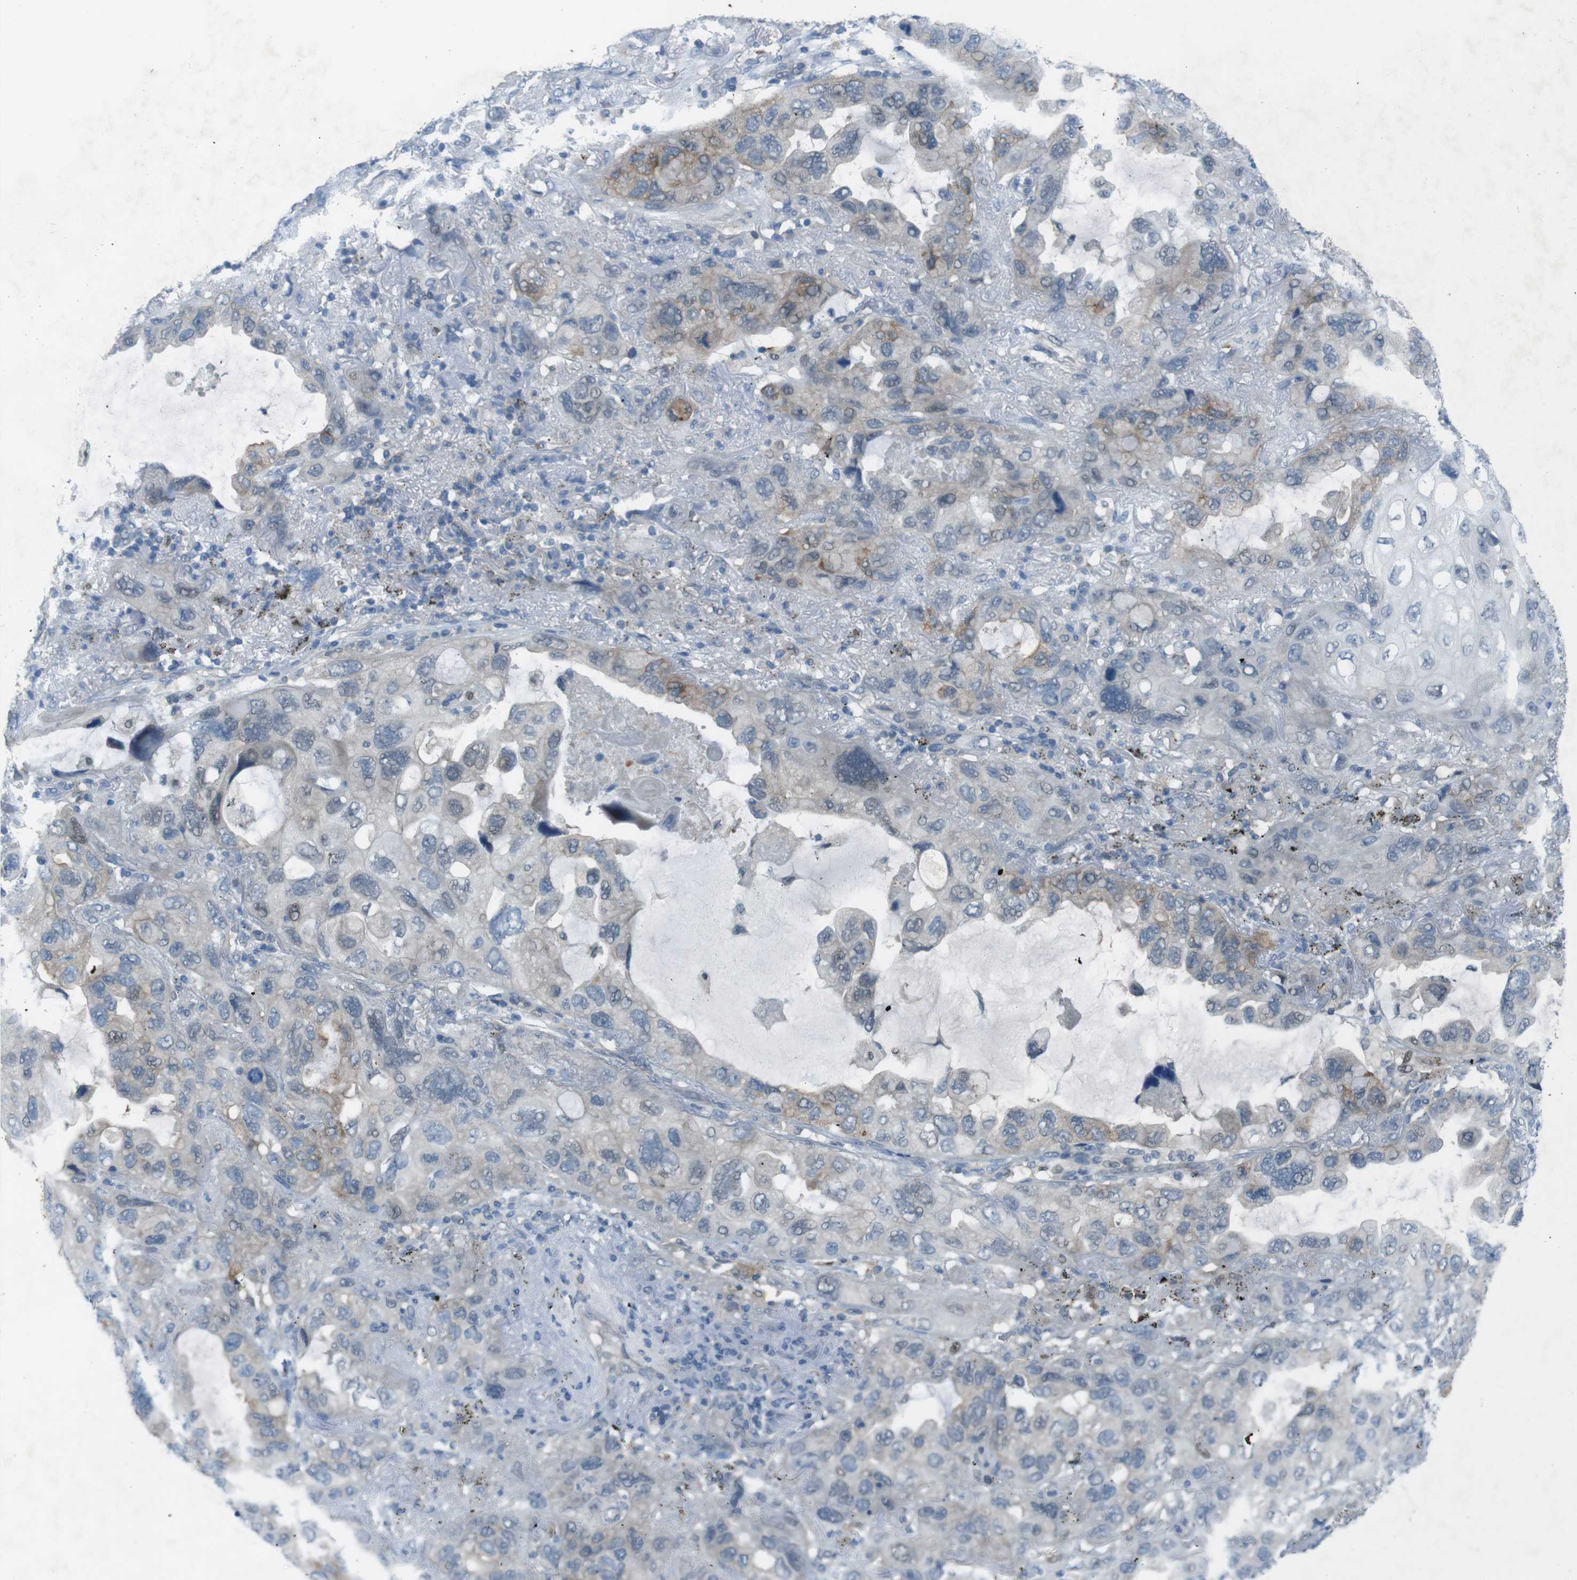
{"staining": {"intensity": "weak", "quantity": "<25%", "location": "cytoplasmic/membranous"}, "tissue": "lung cancer", "cell_type": "Tumor cells", "image_type": "cancer", "snomed": [{"axis": "morphology", "description": "Squamous cell carcinoma, NOS"}, {"axis": "topography", "description": "Lung"}], "caption": "Immunohistochemistry of human squamous cell carcinoma (lung) displays no expression in tumor cells.", "gene": "ZDHHC20", "patient": {"sex": "female", "age": 73}}